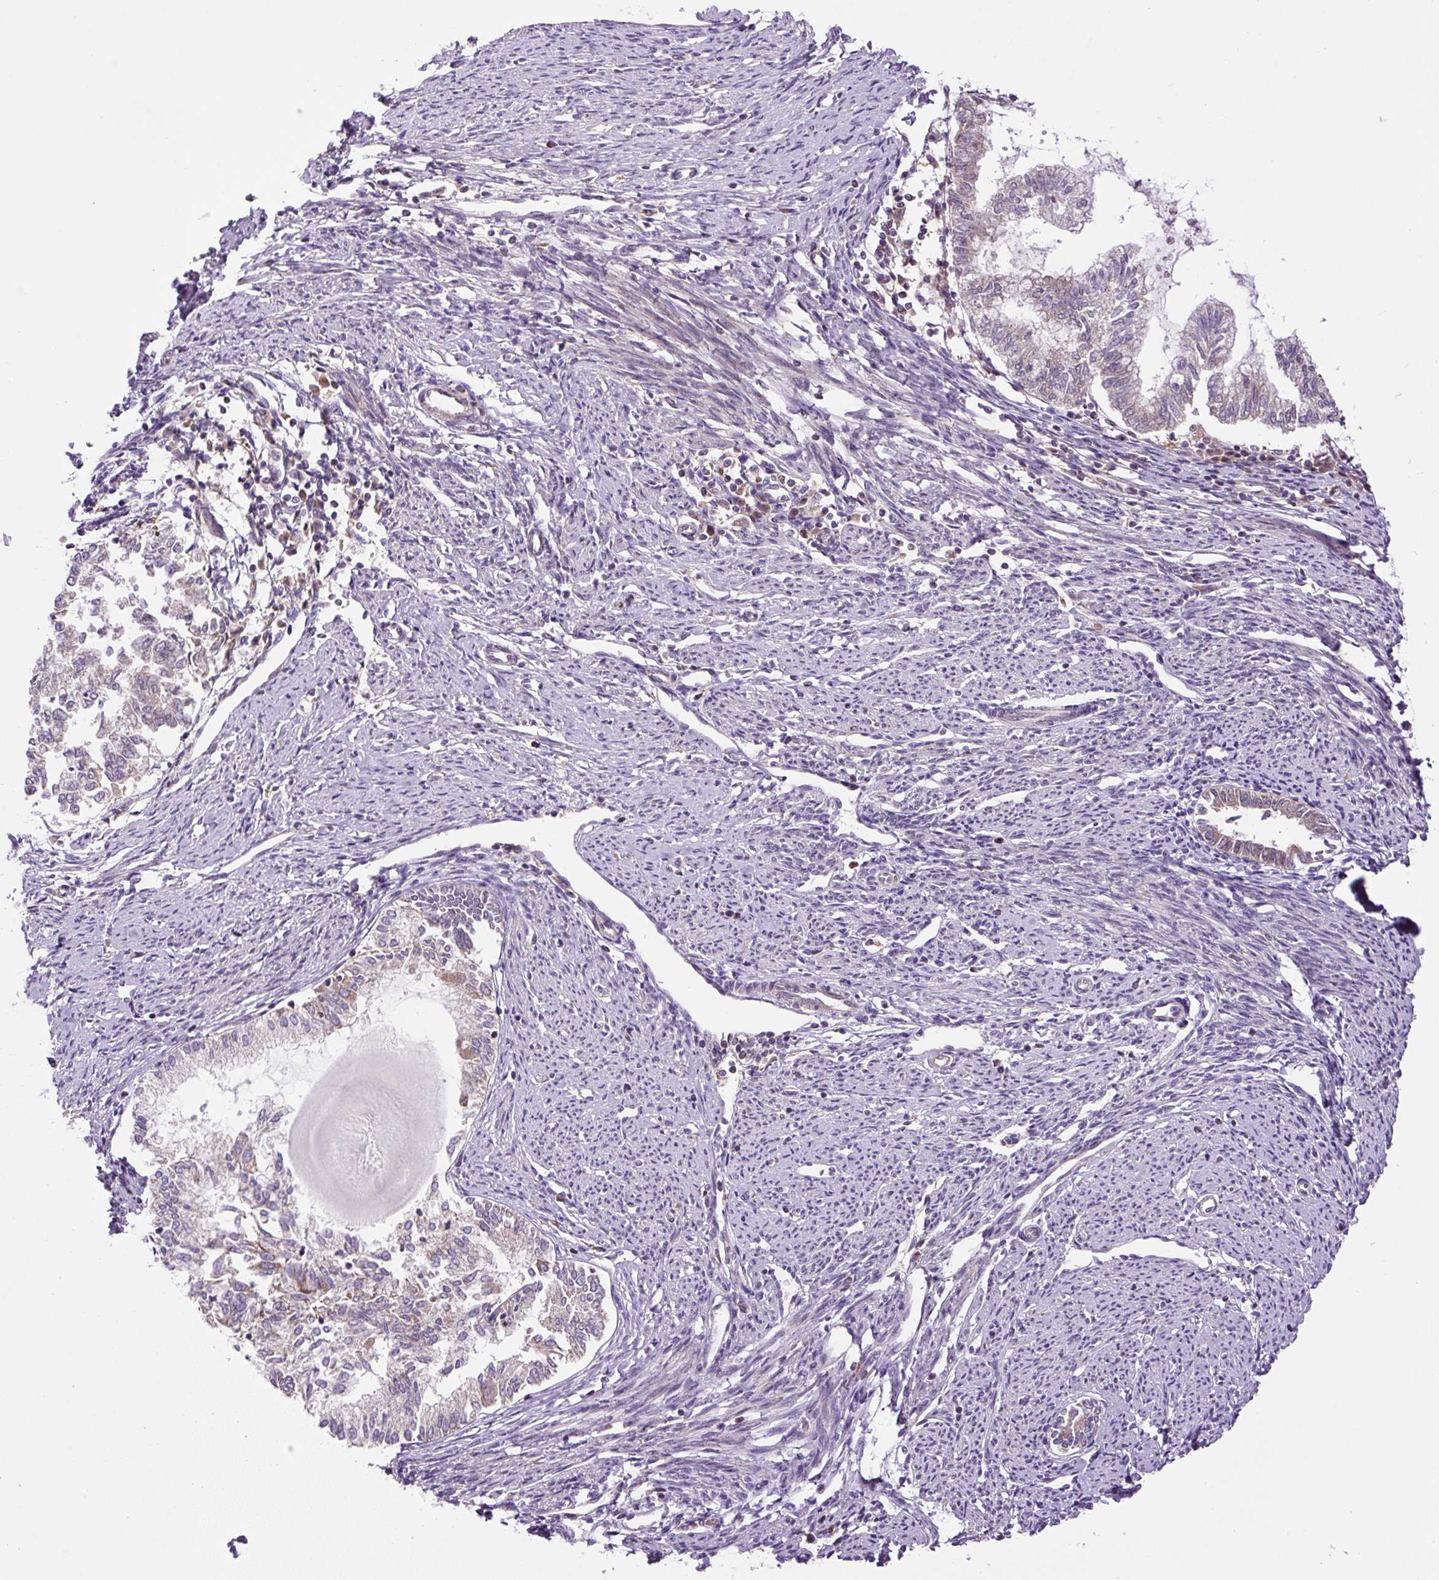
{"staining": {"intensity": "weak", "quantity": "25%-75%", "location": "cytoplasmic/membranous"}, "tissue": "endometrial cancer", "cell_type": "Tumor cells", "image_type": "cancer", "snomed": [{"axis": "morphology", "description": "Adenocarcinoma, NOS"}, {"axis": "topography", "description": "Endometrium"}], "caption": "Endometrial adenocarcinoma stained with IHC displays weak cytoplasmic/membranous expression in approximately 25%-75% of tumor cells.", "gene": "ZNF547", "patient": {"sex": "female", "age": 79}}